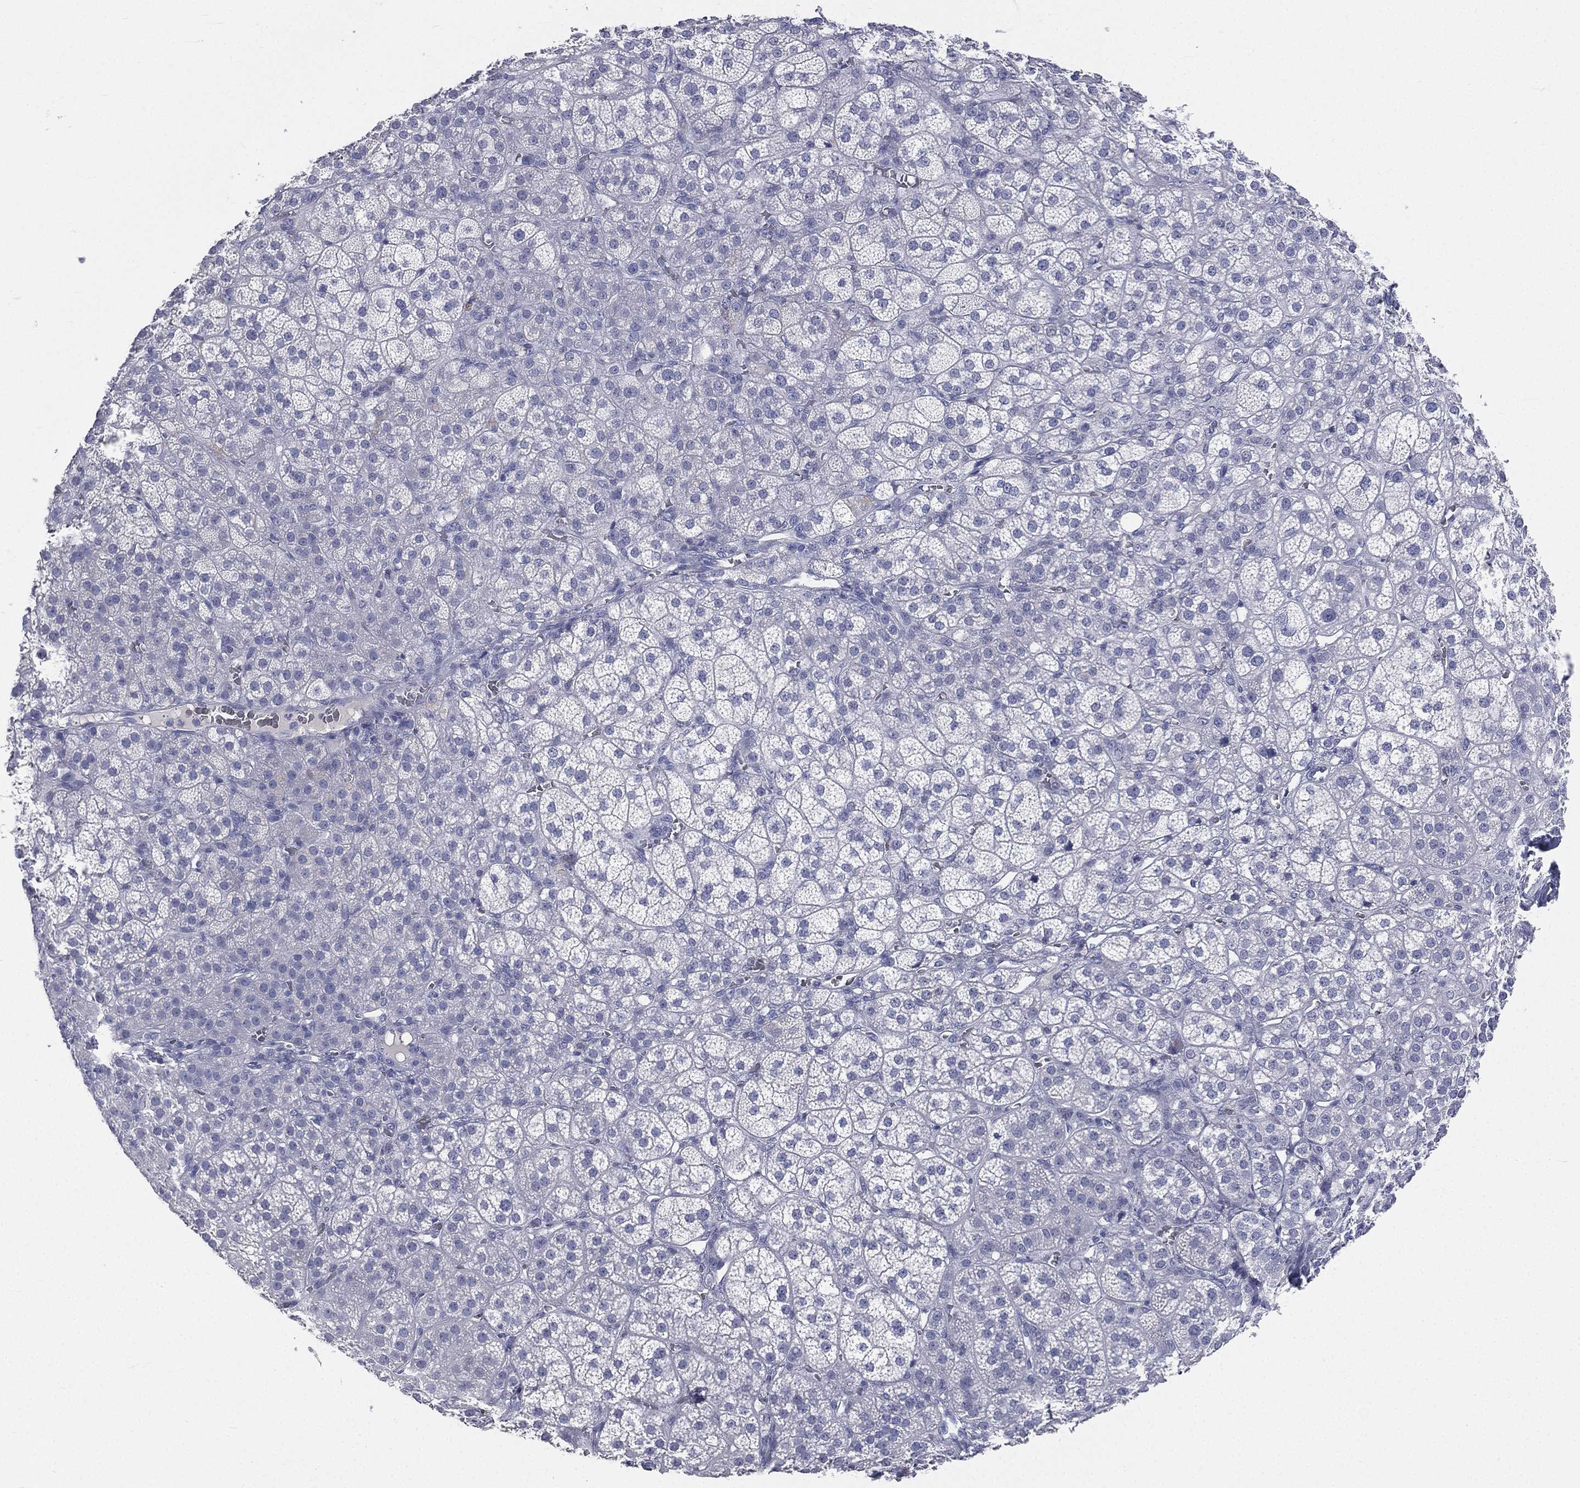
{"staining": {"intensity": "negative", "quantity": "none", "location": "none"}, "tissue": "adrenal gland", "cell_type": "Glandular cells", "image_type": "normal", "snomed": [{"axis": "morphology", "description": "Normal tissue, NOS"}, {"axis": "topography", "description": "Adrenal gland"}], "caption": "Immunohistochemistry (IHC) of benign human adrenal gland reveals no expression in glandular cells.", "gene": "CD3D", "patient": {"sex": "female", "age": 60}}